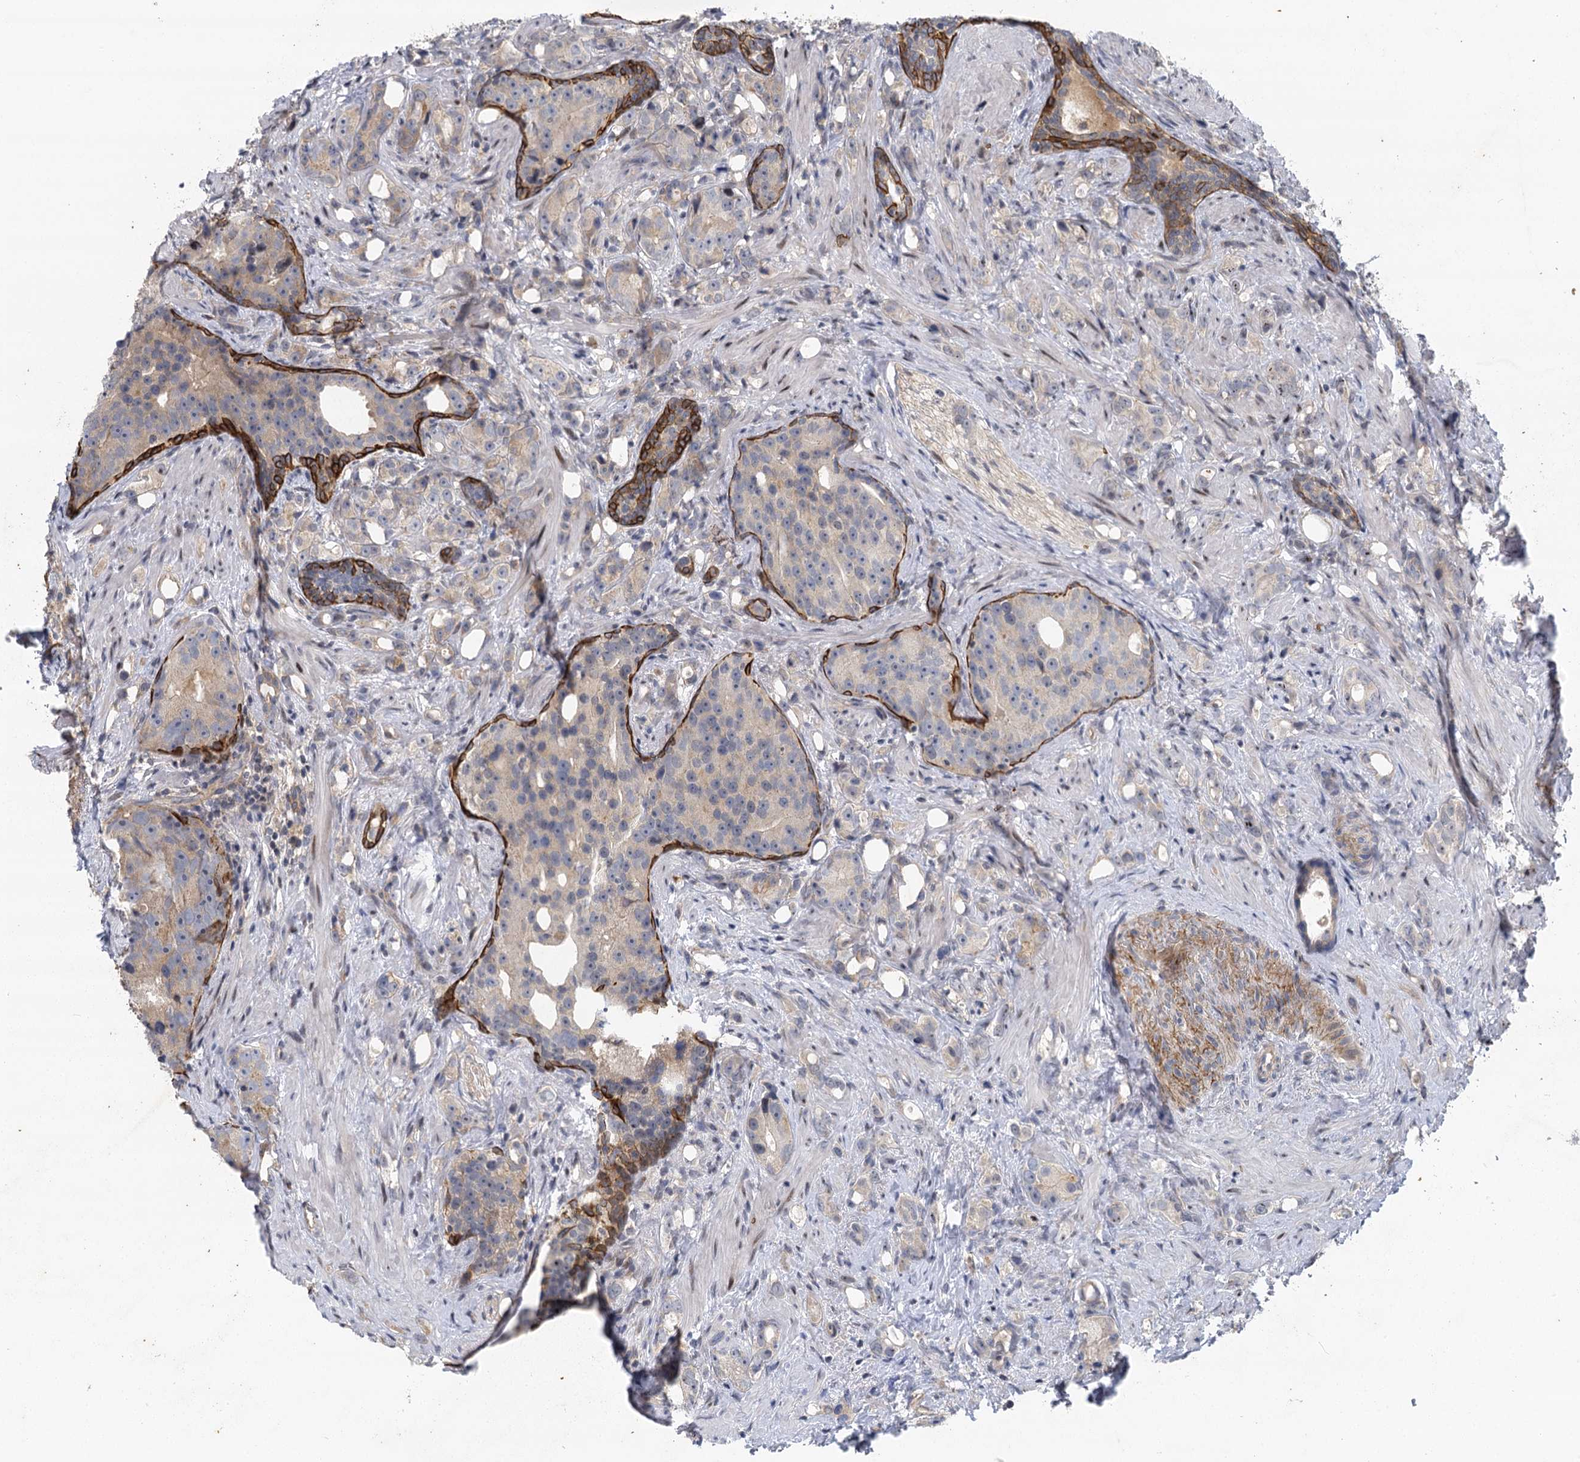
{"staining": {"intensity": "negative", "quantity": "none", "location": "none"}, "tissue": "prostate cancer", "cell_type": "Tumor cells", "image_type": "cancer", "snomed": [{"axis": "morphology", "description": "Adenocarcinoma, High grade"}, {"axis": "topography", "description": "Prostate"}], "caption": "Immunohistochemical staining of prostate cancer (high-grade adenocarcinoma) reveals no significant expression in tumor cells. (DAB (3,3'-diaminobenzidine) immunohistochemistry with hematoxylin counter stain).", "gene": "IL11RA", "patient": {"sex": "male", "age": 63}}